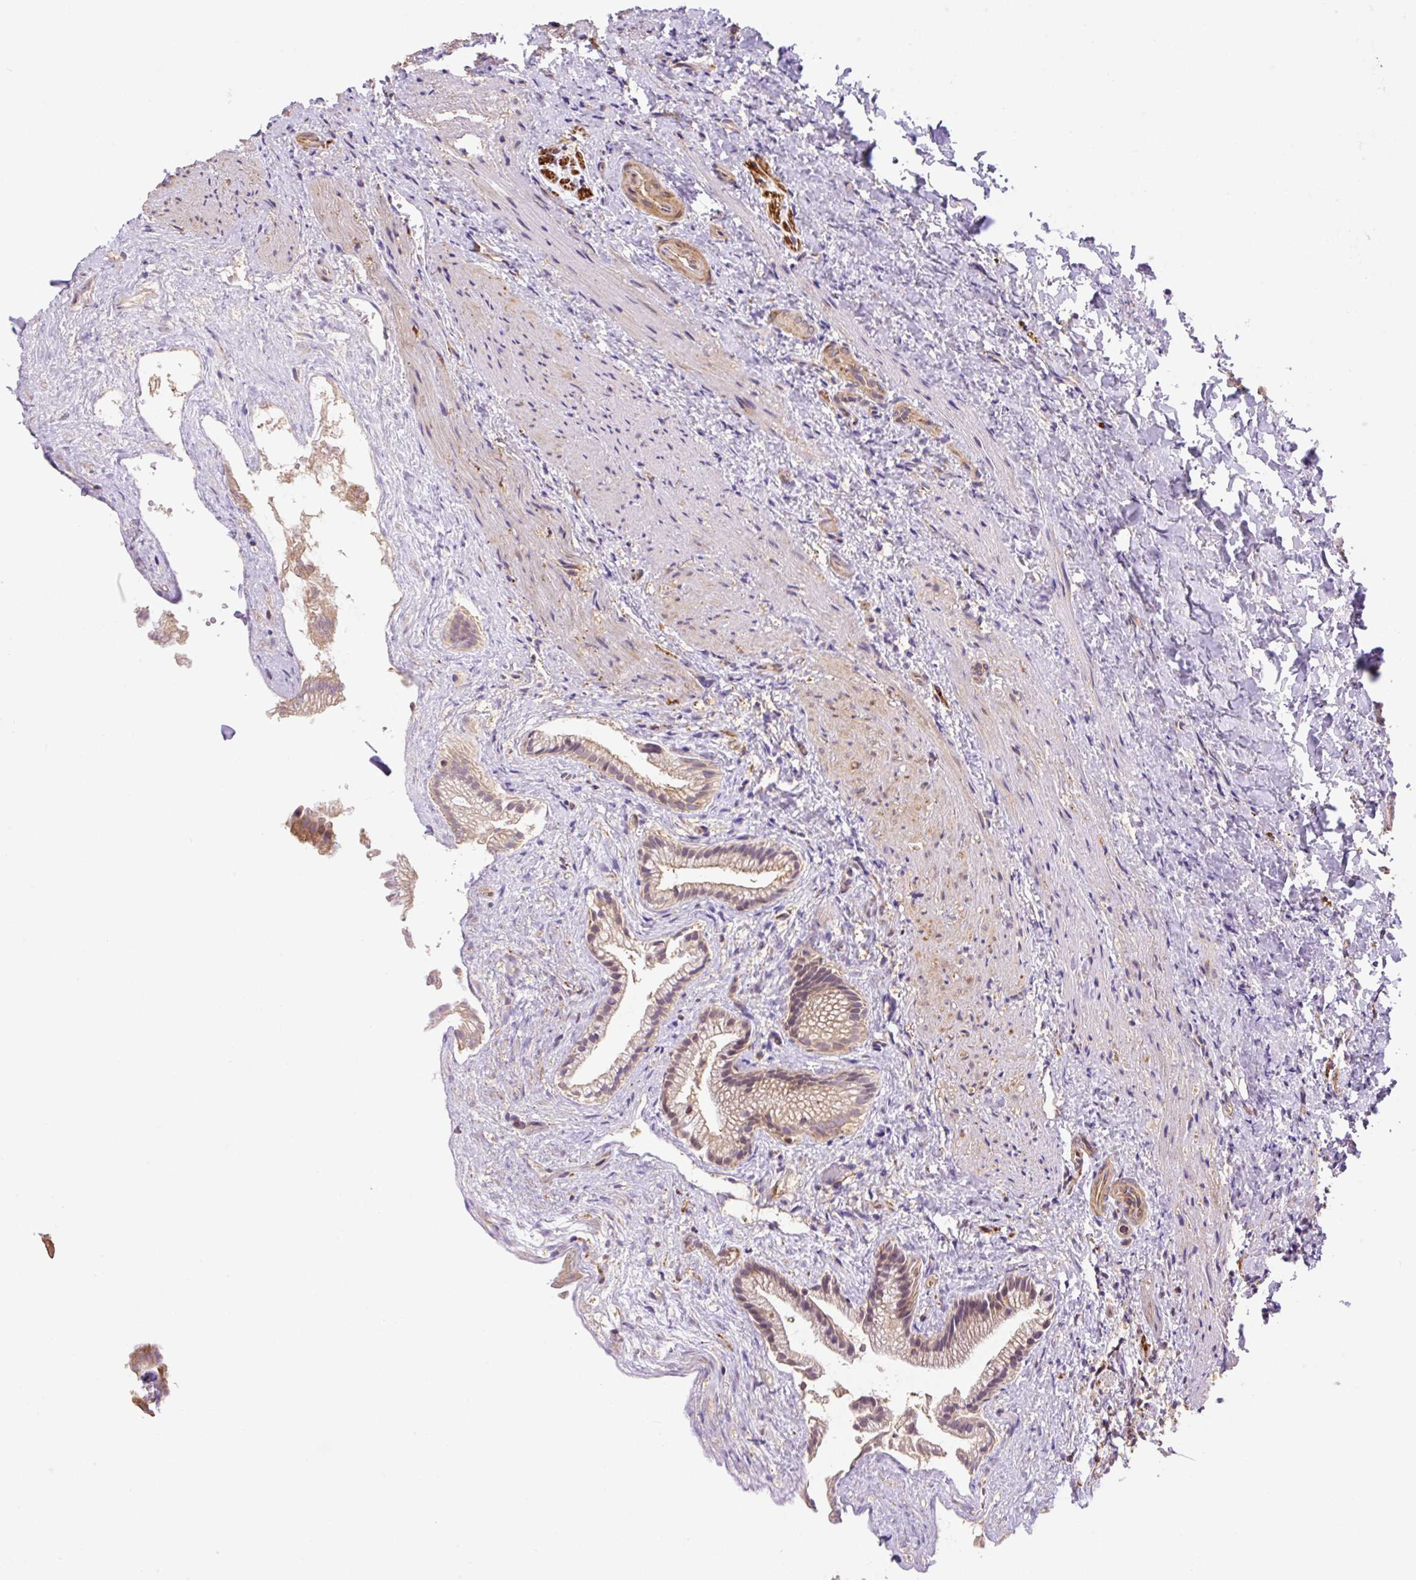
{"staining": {"intensity": "moderate", "quantity": ">75%", "location": "cytoplasmic/membranous"}, "tissue": "gallbladder", "cell_type": "Glandular cells", "image_type": "normal", "snomed": [{"axis": "morphology", "description": "Normal tissue, NOS"}, {"axis": "morphology", "description": "Inflammation, NOS"}, {"axis": "topography", "description": "Gallbladder"}], "caption": "Protein staining of normal gallbladder shows moderate cytoplasmic/membranous positivity in approximately >75% of glandular cells. The staining was performed using DAB (3,3'-diaminobenzidine) to visualize the protein expression in brown, while the nuclei were stained in blue with hematoxylin (Magnification: 20x).", "gene": "COX8A", "patient": {"sex": "male", "age": 51}}